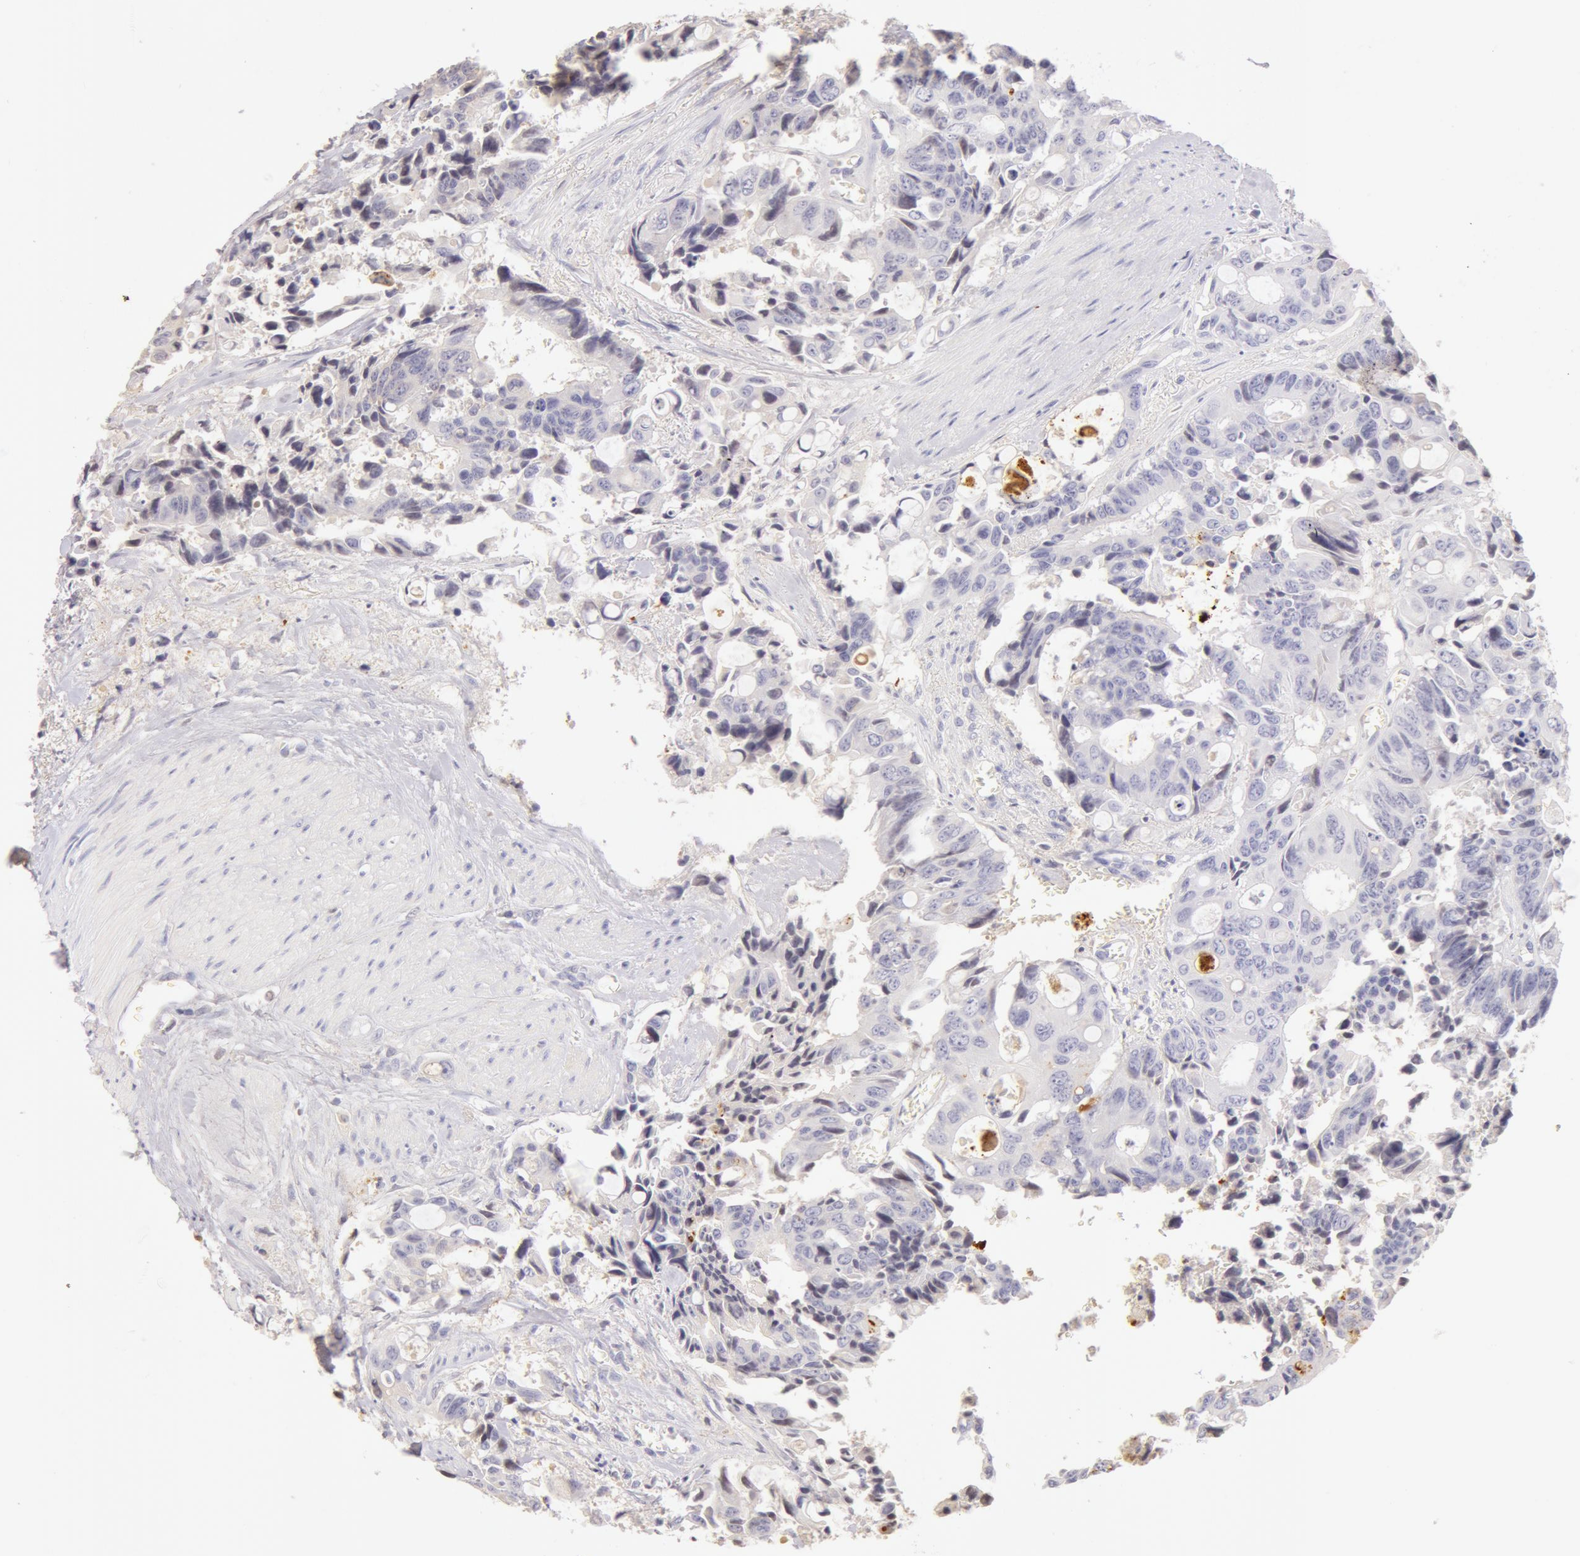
{"staining": {"intensity": "negative", "quantity": "none", "location": "none"}, "tissue": "colorectal cancer", "cell_type": "Tumor cells", "image_type": "cancer", "snomed": [{"axis": "morphology", "description": "Adenocarcinoma, NOS"}, {"axis": "topography", "description": "Rectum"}], "caption": "The micrograph reveals no significant staining in tumor cells of adenocarcinoma (colorectal). (DAB (3,3'-diaminobenzidine) IHC, high magnification).", "gene": "AHSG", "patient": {"sex": "male", "age": 76}}